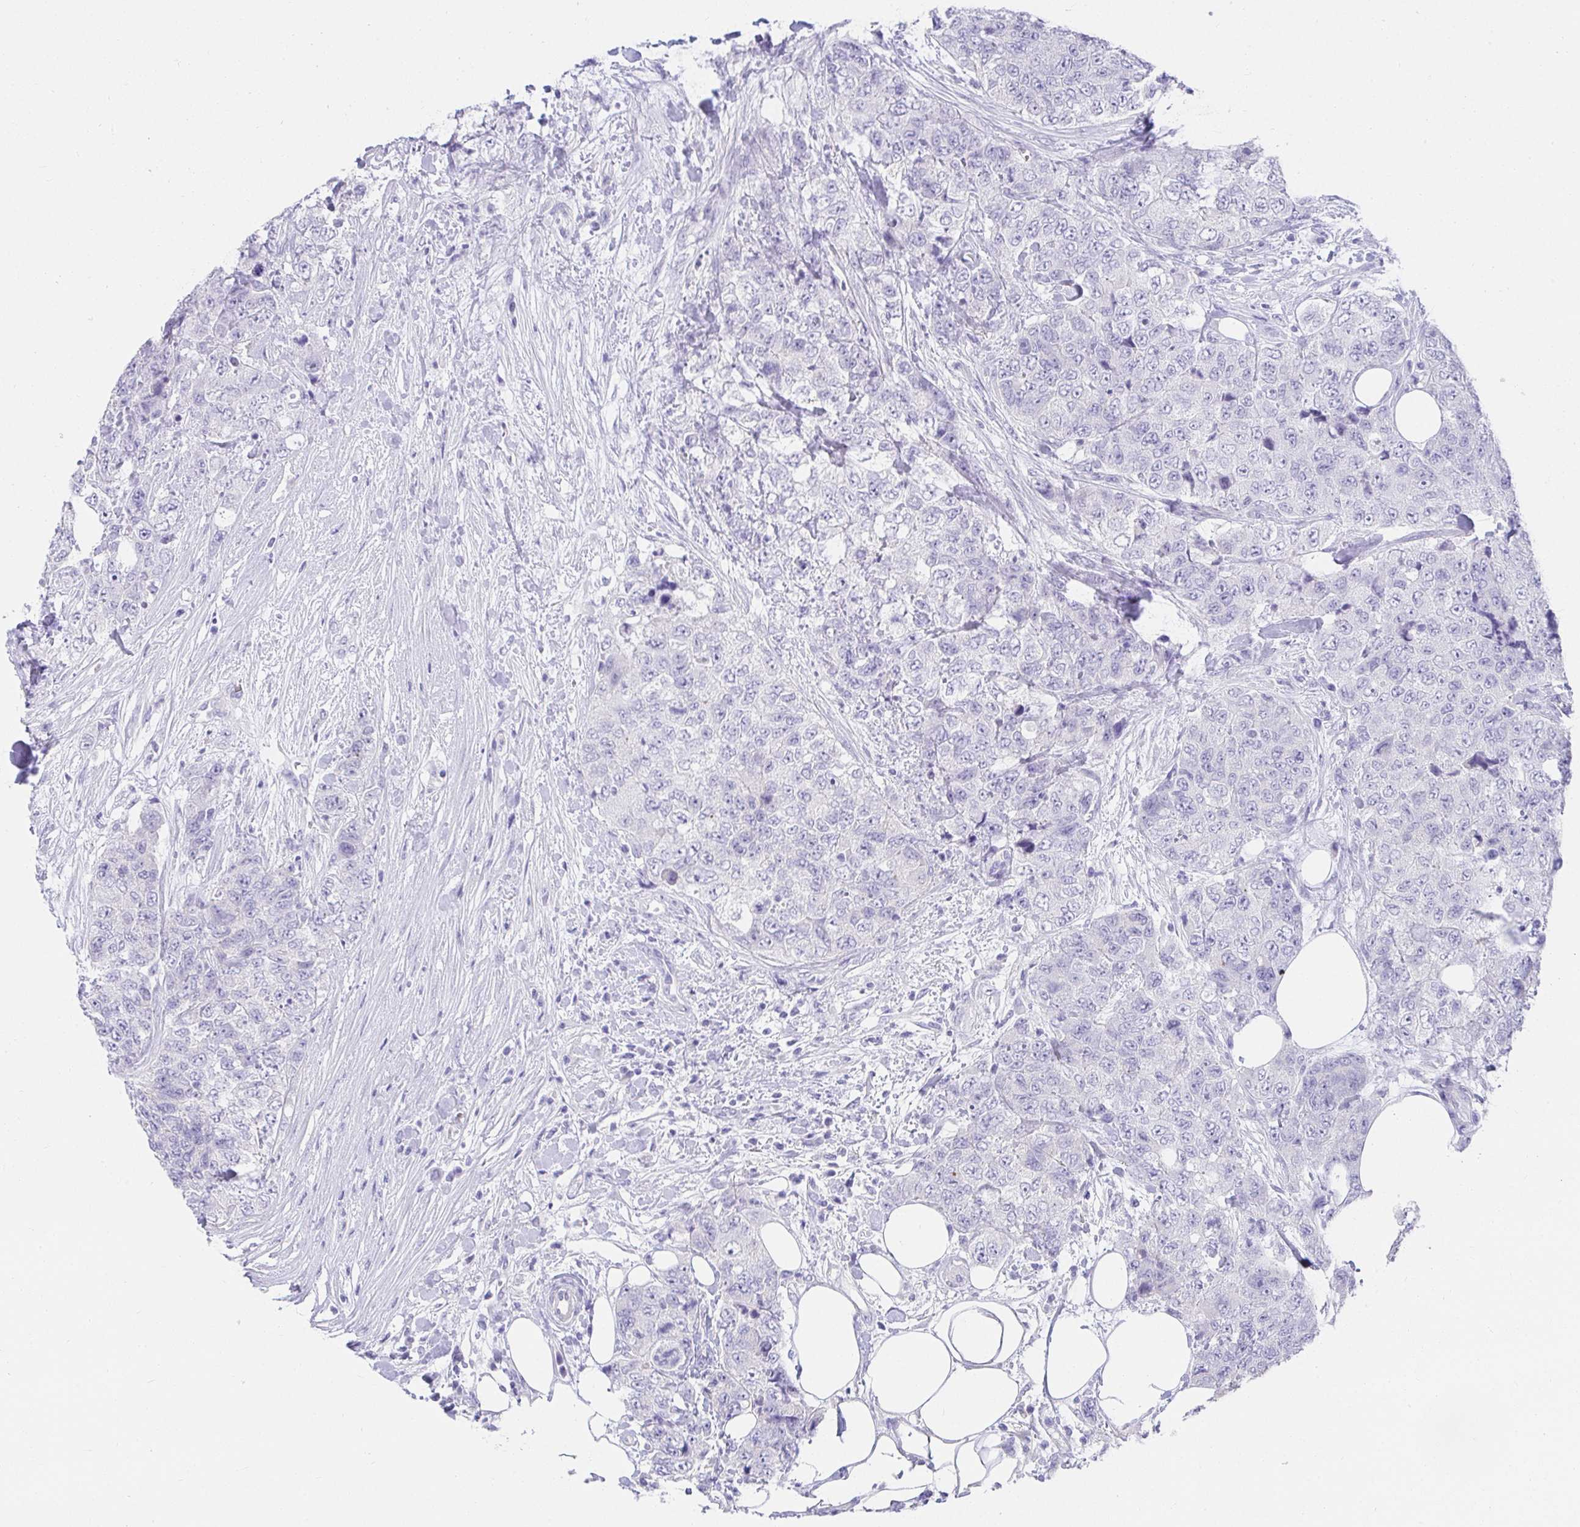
{"staining": {"intensity": "negative", "quantity": "none", "location": "none"}, "tissue": "urothelial cancer", "cell_type": "Tumor cells", "image_type": "cancer", "snomed": [{"axis": "morphology", "description": "Urothelial carcinoma, High grade"}, {"axis": "topography", "description": "Urinary bladder"}], "caption": "A high-resolution micrograph shows IHC staining of high-grade urothelial carcinoma, which displays no significant expression in tumor cells.", "gene": "VGLL1", "patient": {"sex": "female", "age": 78}}